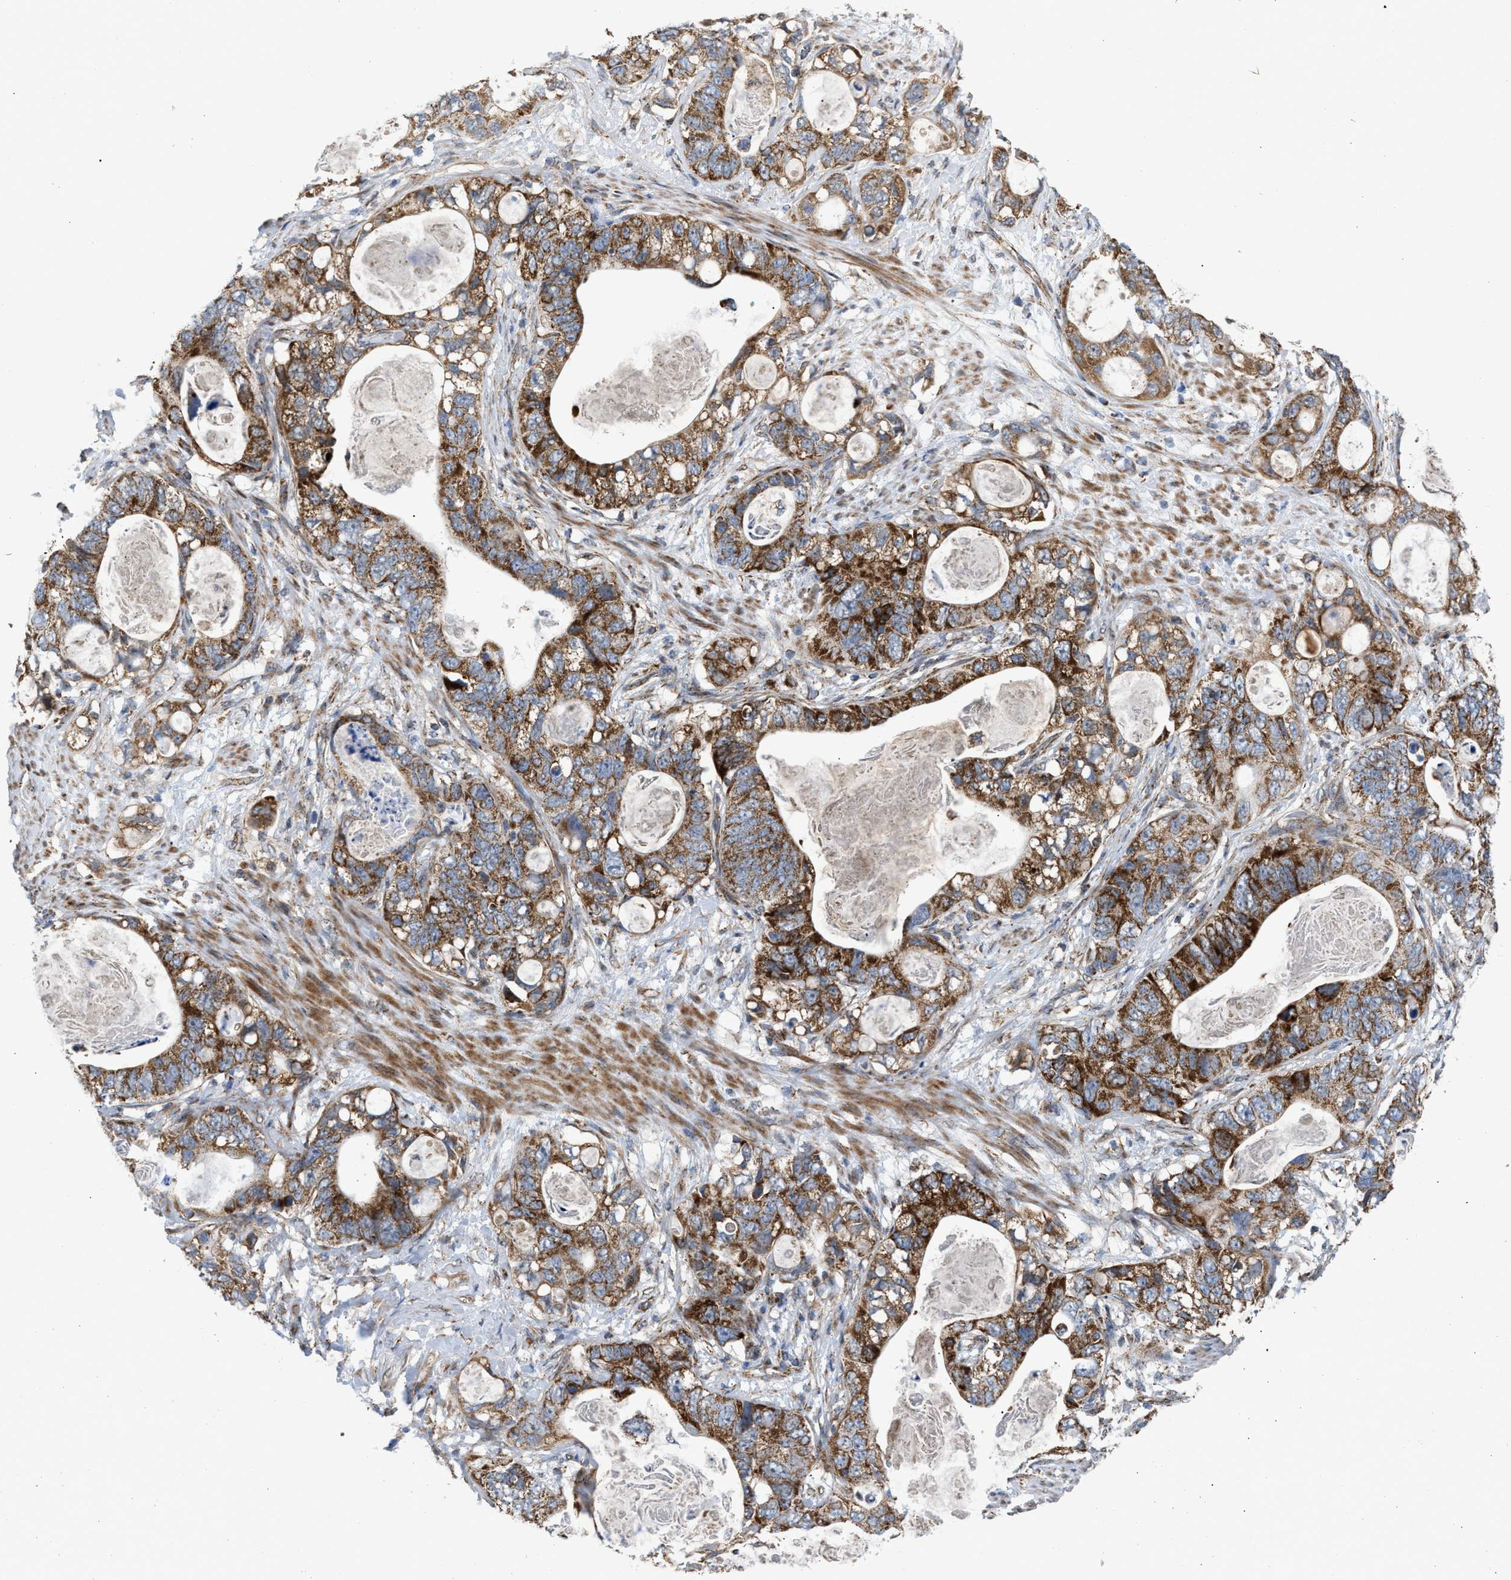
{"staining": {"intensity": "strong", "quantity": ">75%", "location": "cytoplasmic/membranous"}, "tissue": "stomach cancer", "cell_type": "Tumor cells", "image_type": "cancer", "snomed": [{"axis": "morphology", "description": "Normal tissue, NOS"}, {"axis": "morphology", "description": "Adenocarcinoma, NOS"}, {"axis": "topography", "description": "Stomach"}], "caption": "Stomach adenocarcinoma was stained to show a protein in brown. There is high levels of strong cytoplasmic/membranous positivity in approximately >75% of tumor cells. (brown staining indicates protein expression, while blue staining denotes nuclei).", "gene": "TACO1", "patient": {"sex": "female", "age": 89}}